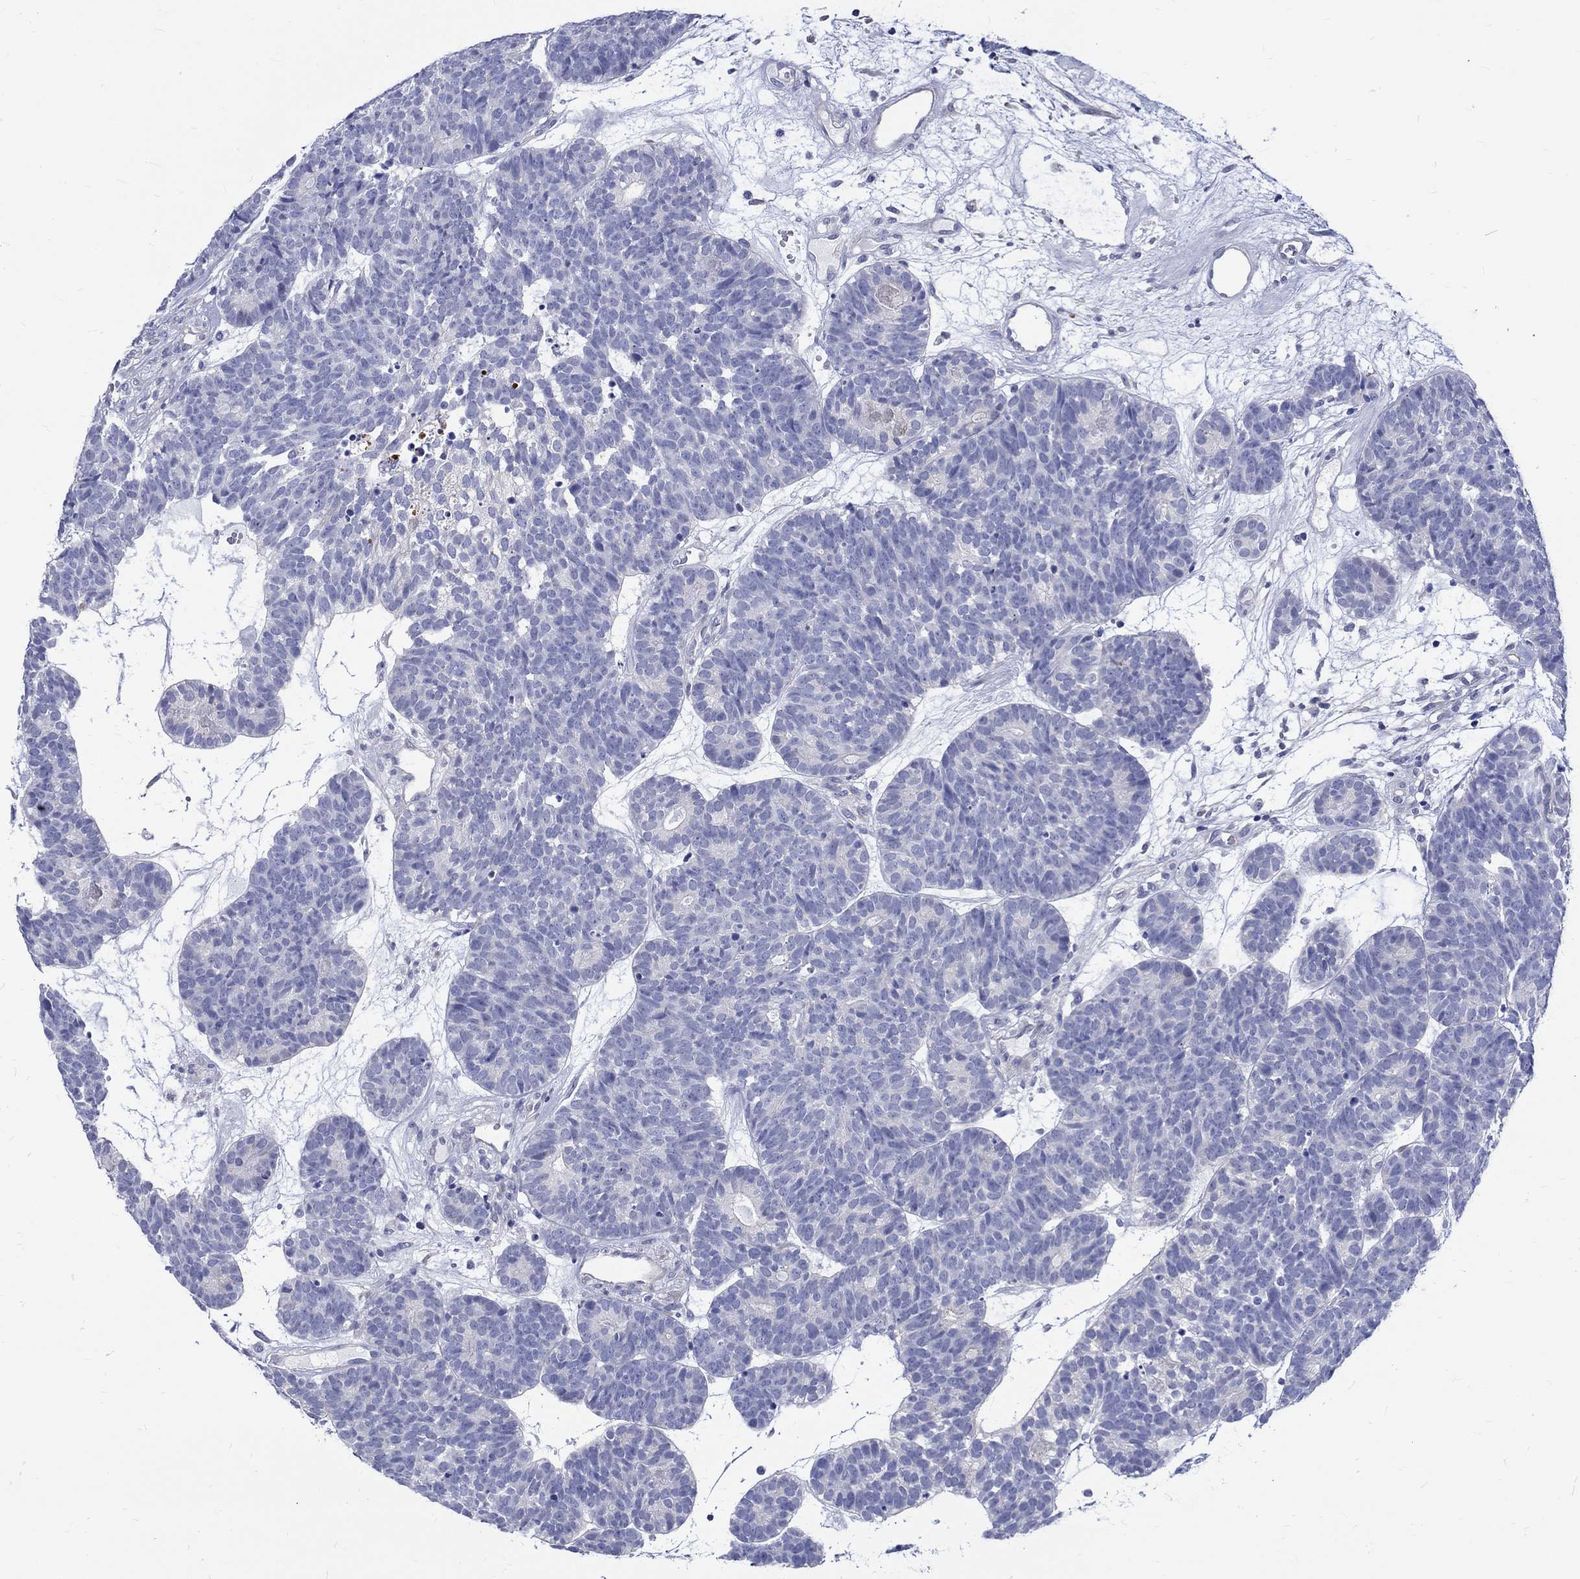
{"staining": {"intensity": "negative", "quantity": "none", "location": "none"}, "tissue": "head and neck cancer", "cell_type": "Tumor cells", "image_type": "cancer", "snomed": [{"axis": "morphology", "description": "Adenocarcinoma, NOS"}, {"axis": "topography", "description": "Head-Neck"}], "caption": "IHC image of human adenocarcinoma (head and neck) stained for a protein (brown), which demonstrates no positivity in tumor cells.", "gene": "SH2D7", "patient": {"sex": "female", "age": 81}}